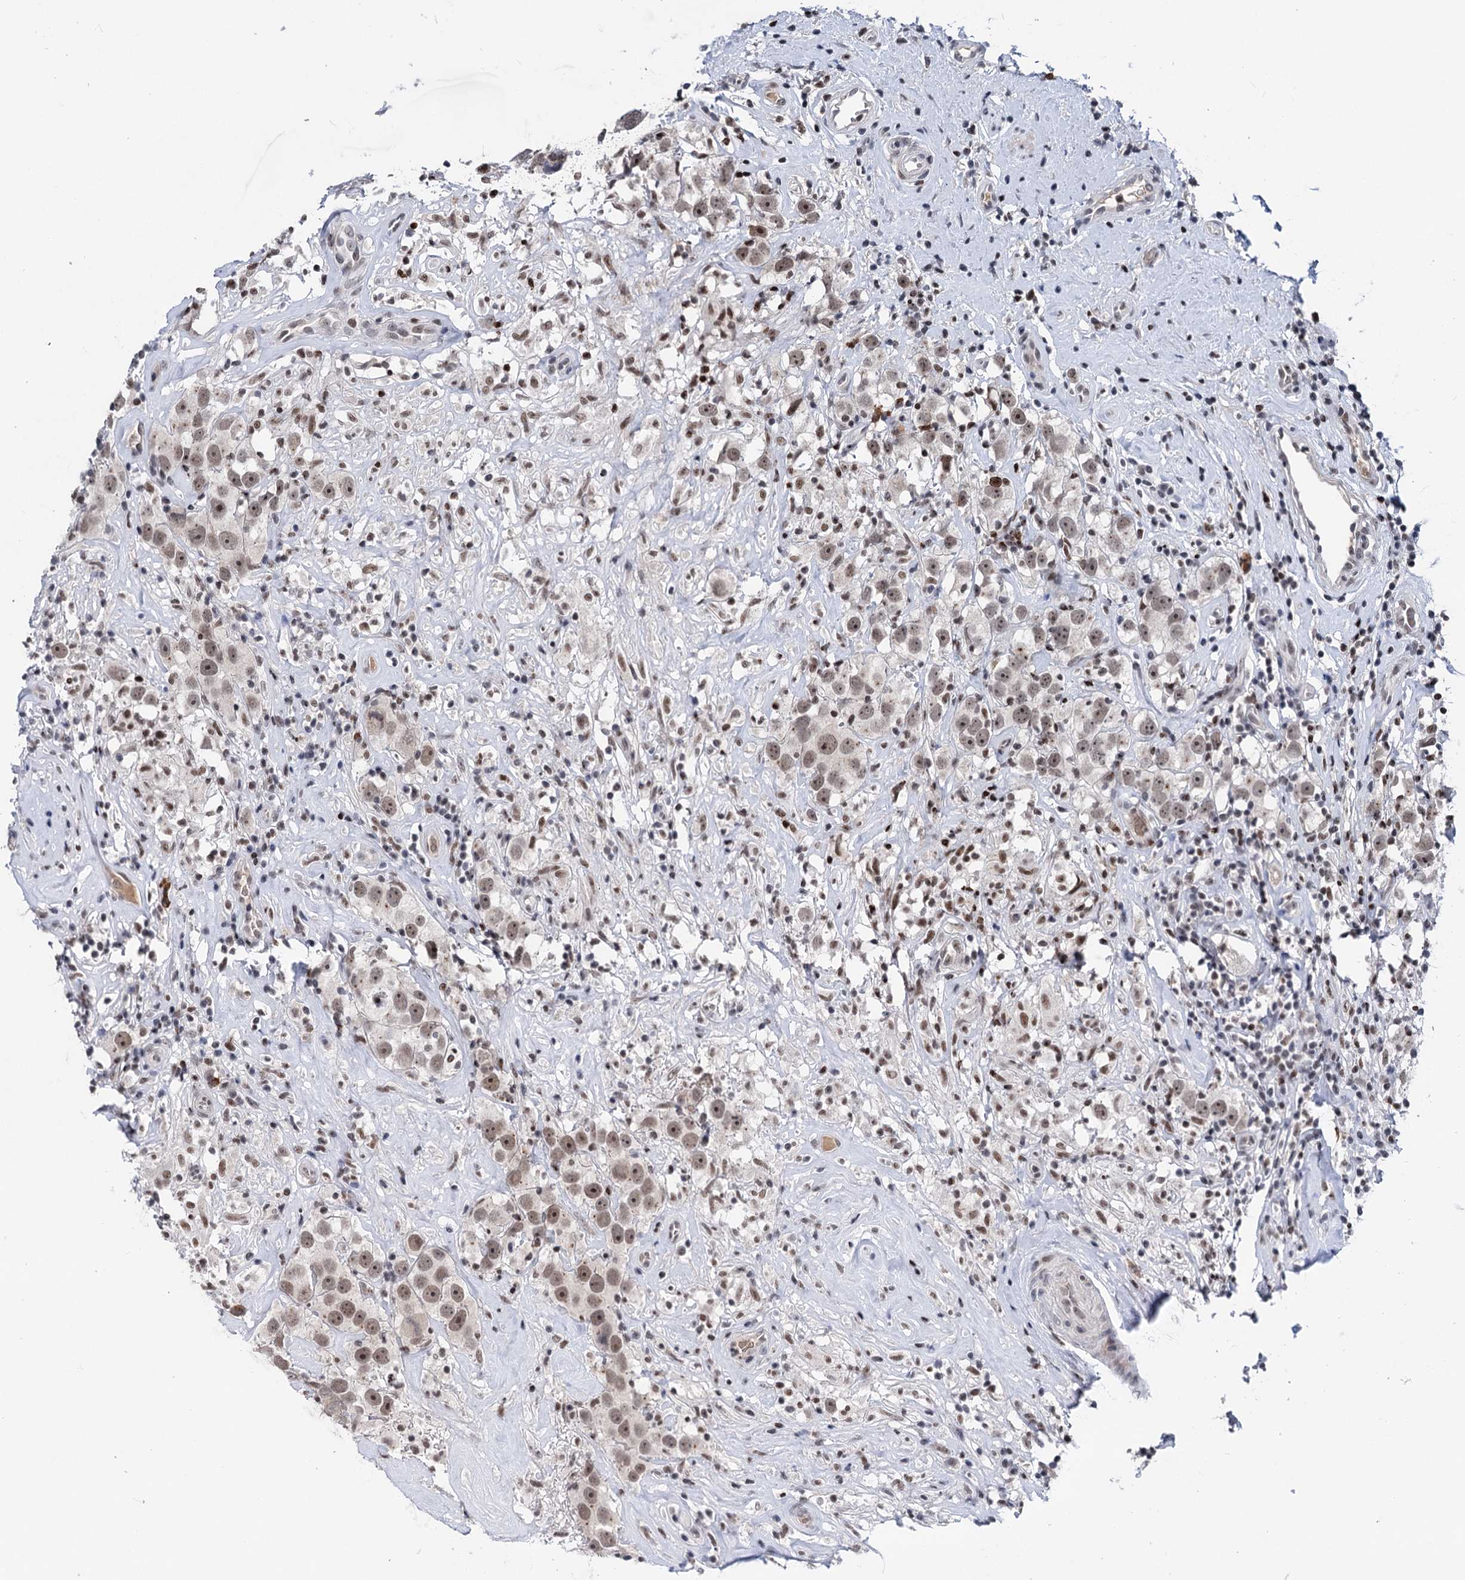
{"staining": {"intensity": "weak", "quantity": ">75%", "location": "nuclear"}, "tissue": "testis cancer", "cell_type": "Tumor cells", "image_type": "cancer", "snomed": [{"axis": "morphology", "description": "Seminoma, NOS"}, {"axis": "topography", "description": "Testis"}], "caption": "Tumor cells display weak nuclear staining in approximately >75% of cells in testis seminoma.", "gene": "ZCCHC10", "patient": {"sex": "male", "age": 49}}